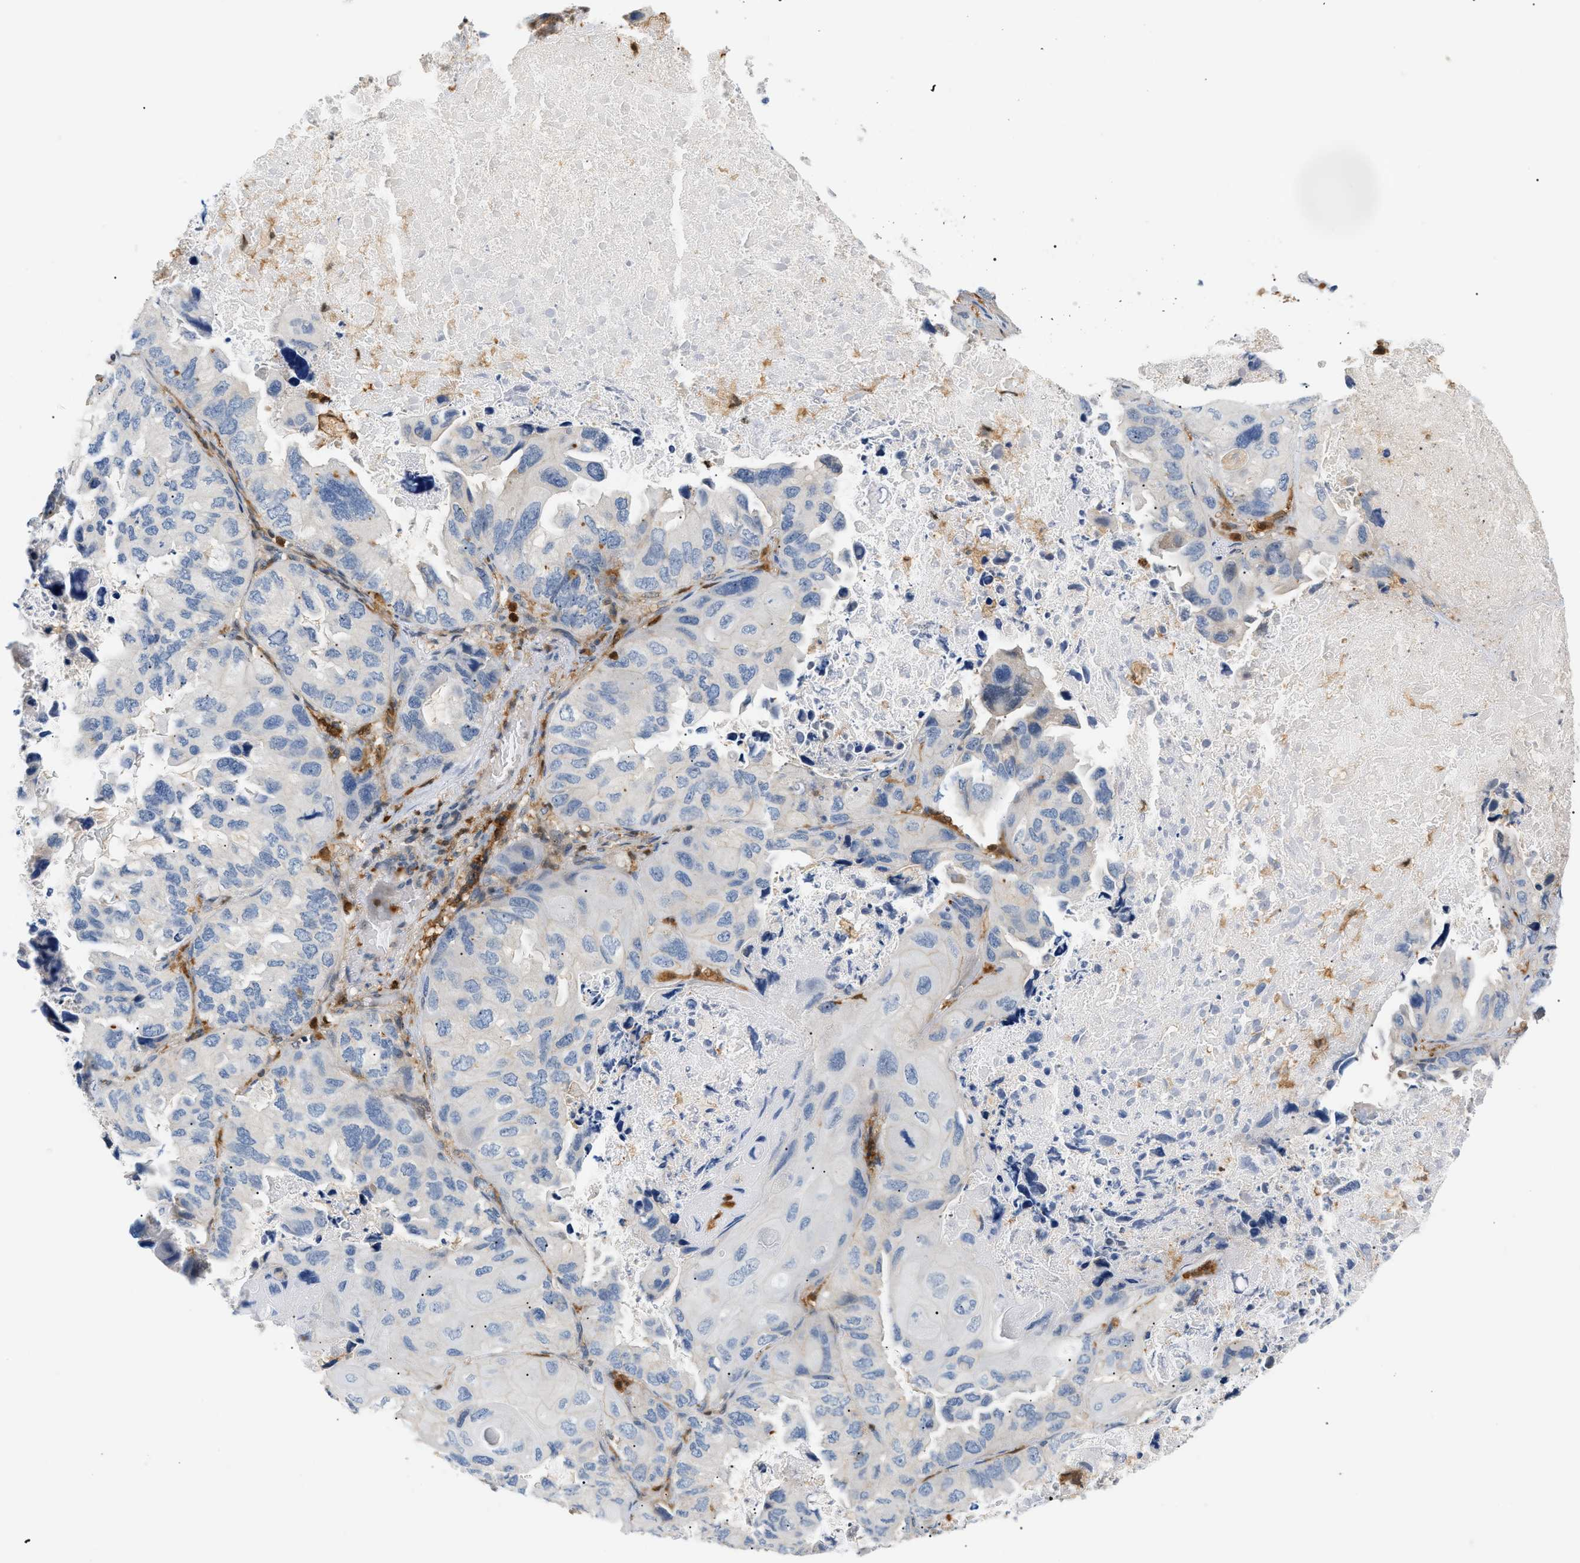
{"staining": {"intensity": "negative", "quantity": "none", "location": "none"}, "tissue": "lung cancer", "cell_type": "Tumor cells", "image_type": "cancer", "snomed": [{"axis": "morphology", "description": "Squamous cell carcinoma, NOS"}, {"axis": "topography", "description": "Lung"}], "caption": "Tumor cells are negative for brown protein staining in lung squamous cell carcinoma. (DAB (3,3'-diaminobenzidine) immunohistochemistry with hematoxylin counter stain).", "gene": "PYCARD", "patient": {"sex": "female", "age": 73}}